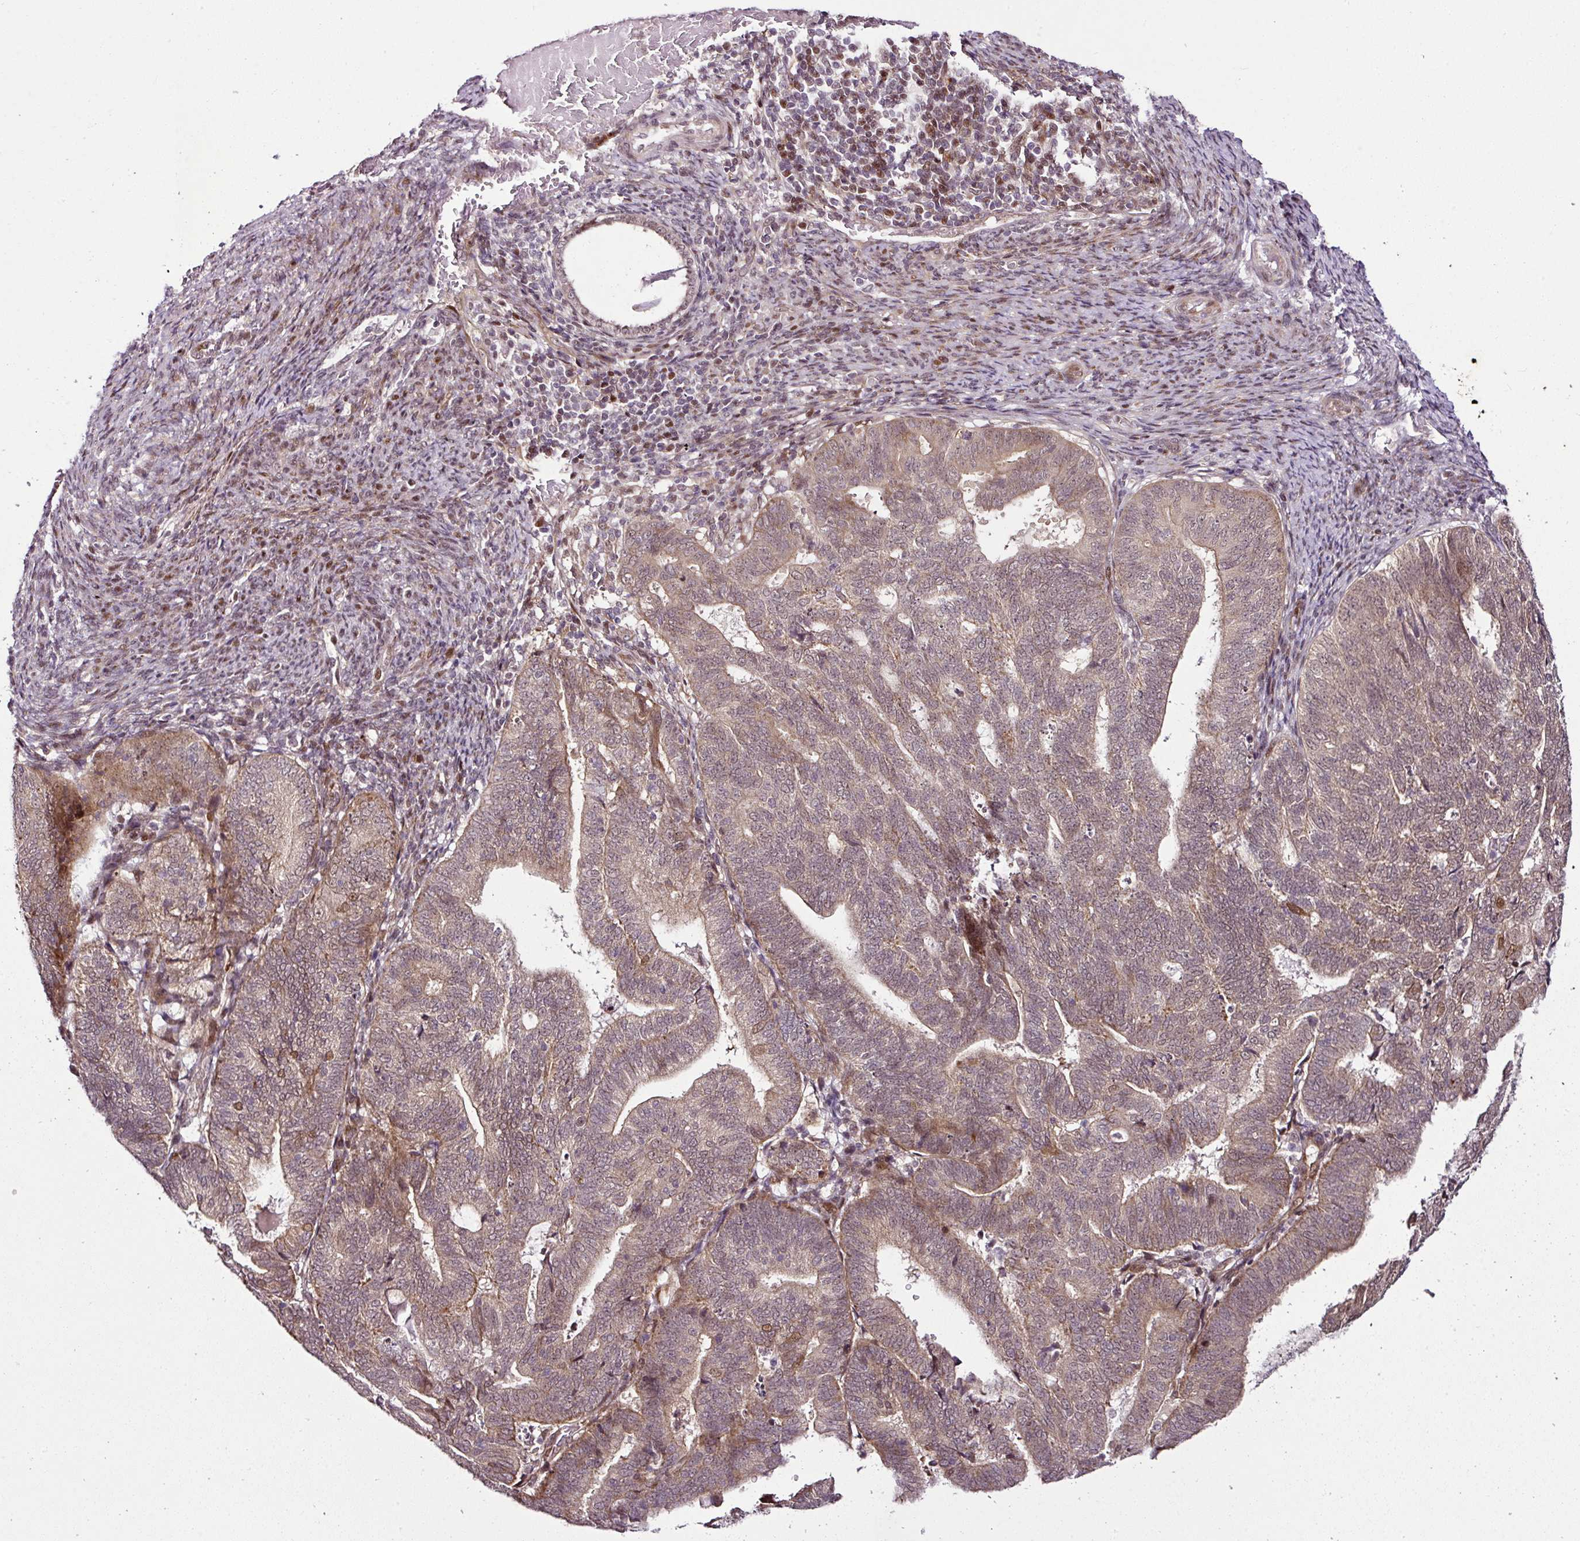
{"staining": {"intensity": "weak", "quantity": "<25%", "location": "cytoplasmic/membranous"}, "tissue": "endometrial cancer", "cell_type": "Tumor cells", "image_type": "cancer", "snomed": [{"axis": "morphology", "description": "Adenocarcinoma, NOS"}, {"axis": "topography", "description": "Endometrium"}], "caption": "Tumor cells show no significant expression in endometrial adenocarcinoma.", "gene": "COPRS", "patient": {"sex": "female", "age": 70}}